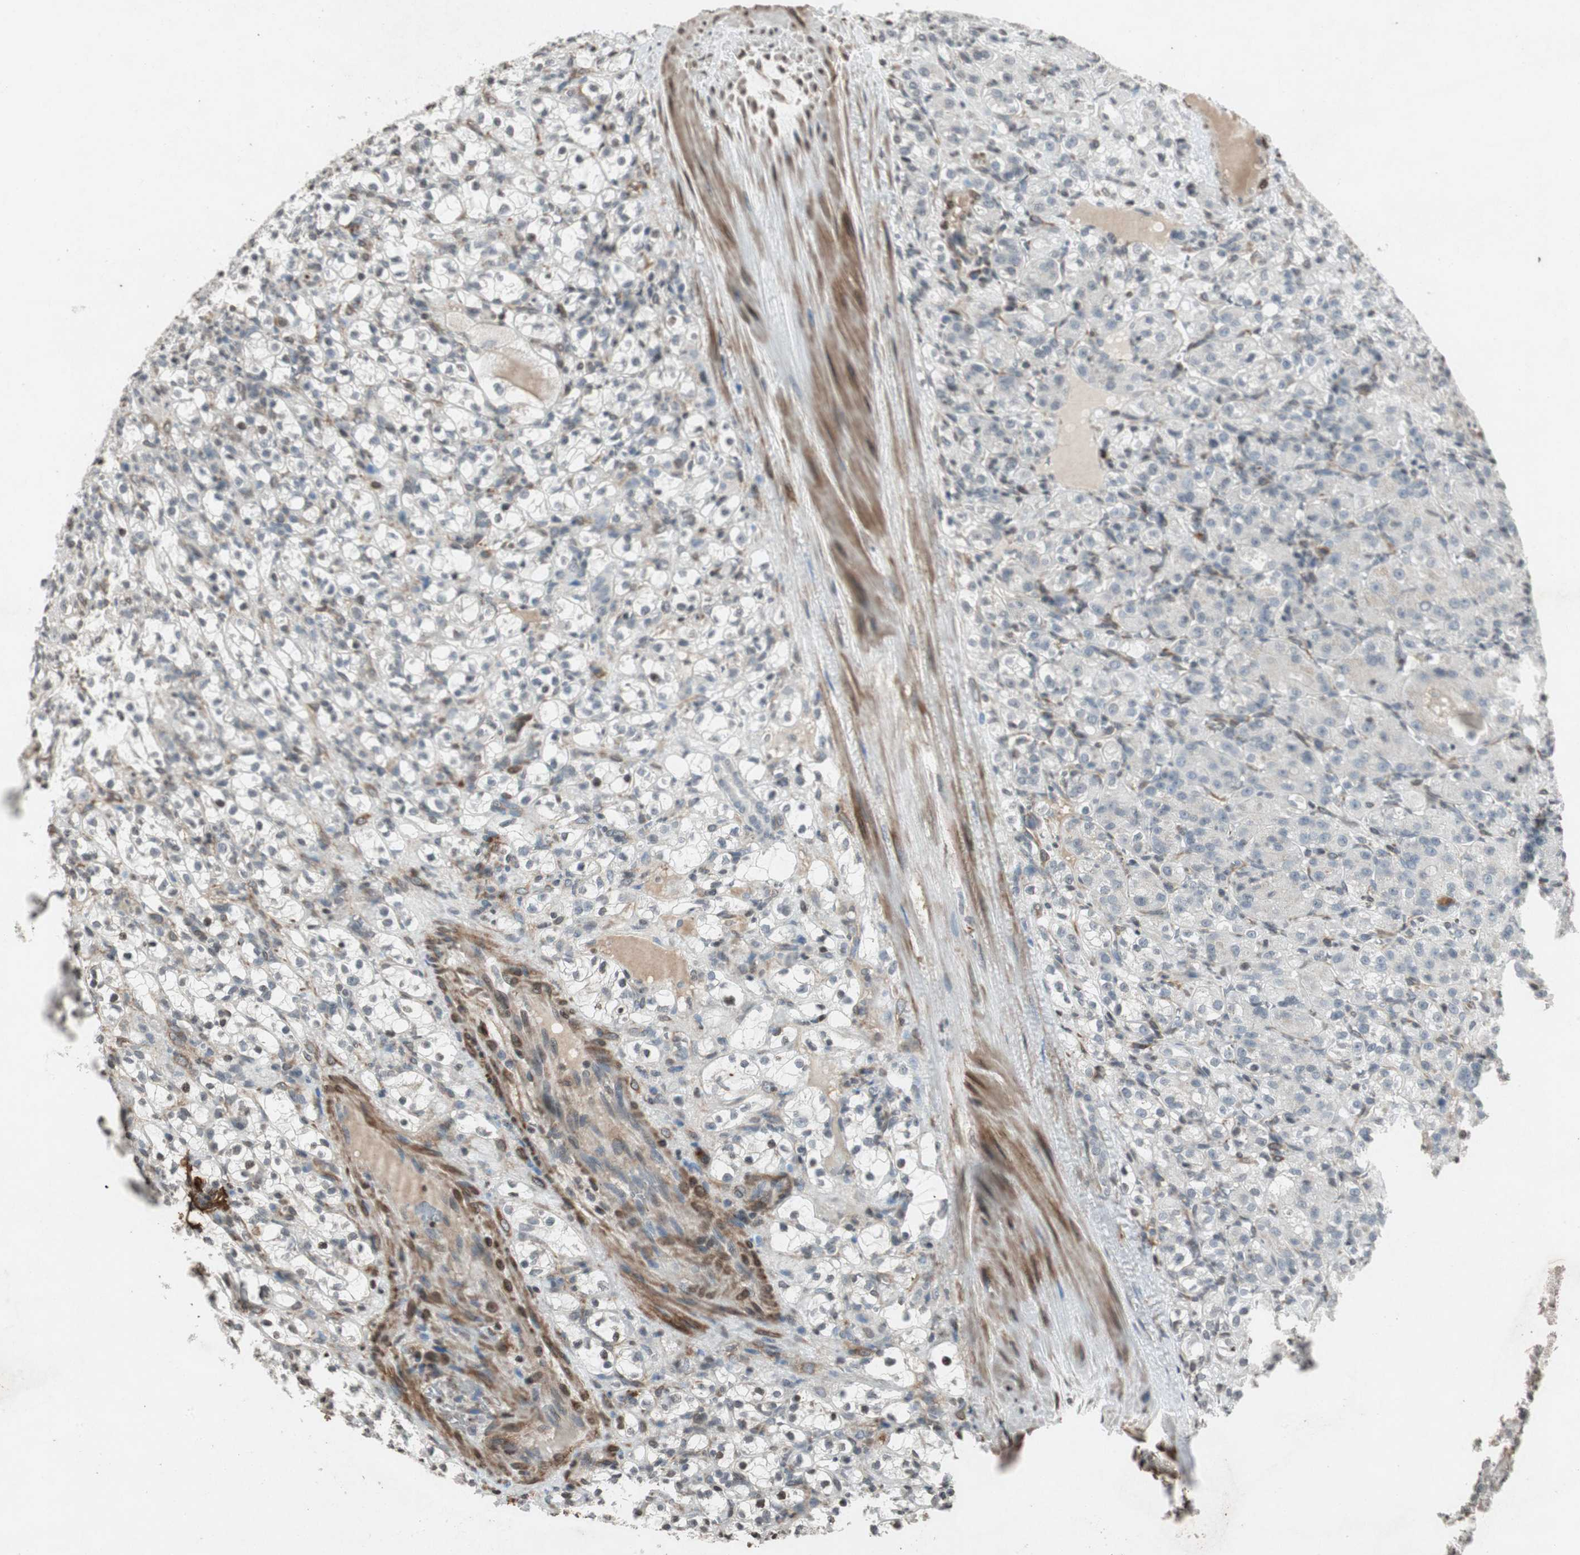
{"staining": {"intensity": "negative", "quantity": "none", "location": "none"}, "tissue": "renal cancer", "cell_type": "Tumor cells", "image_type": "cancer", "snomed": [{"axis": "morphology", "description": "Normal tissue, NOS"}, {"axis": "morphology", "description": "Adenocarcinoma, NOS"}, {"axis": "topography", "description": "Kidney"}], "caption": "Renal adenocarcinoma stained for a protein using IHC shows no positivity tumor cells.", "gene": "PRKG1", "patient": {"sex": "male", "age": 61}}